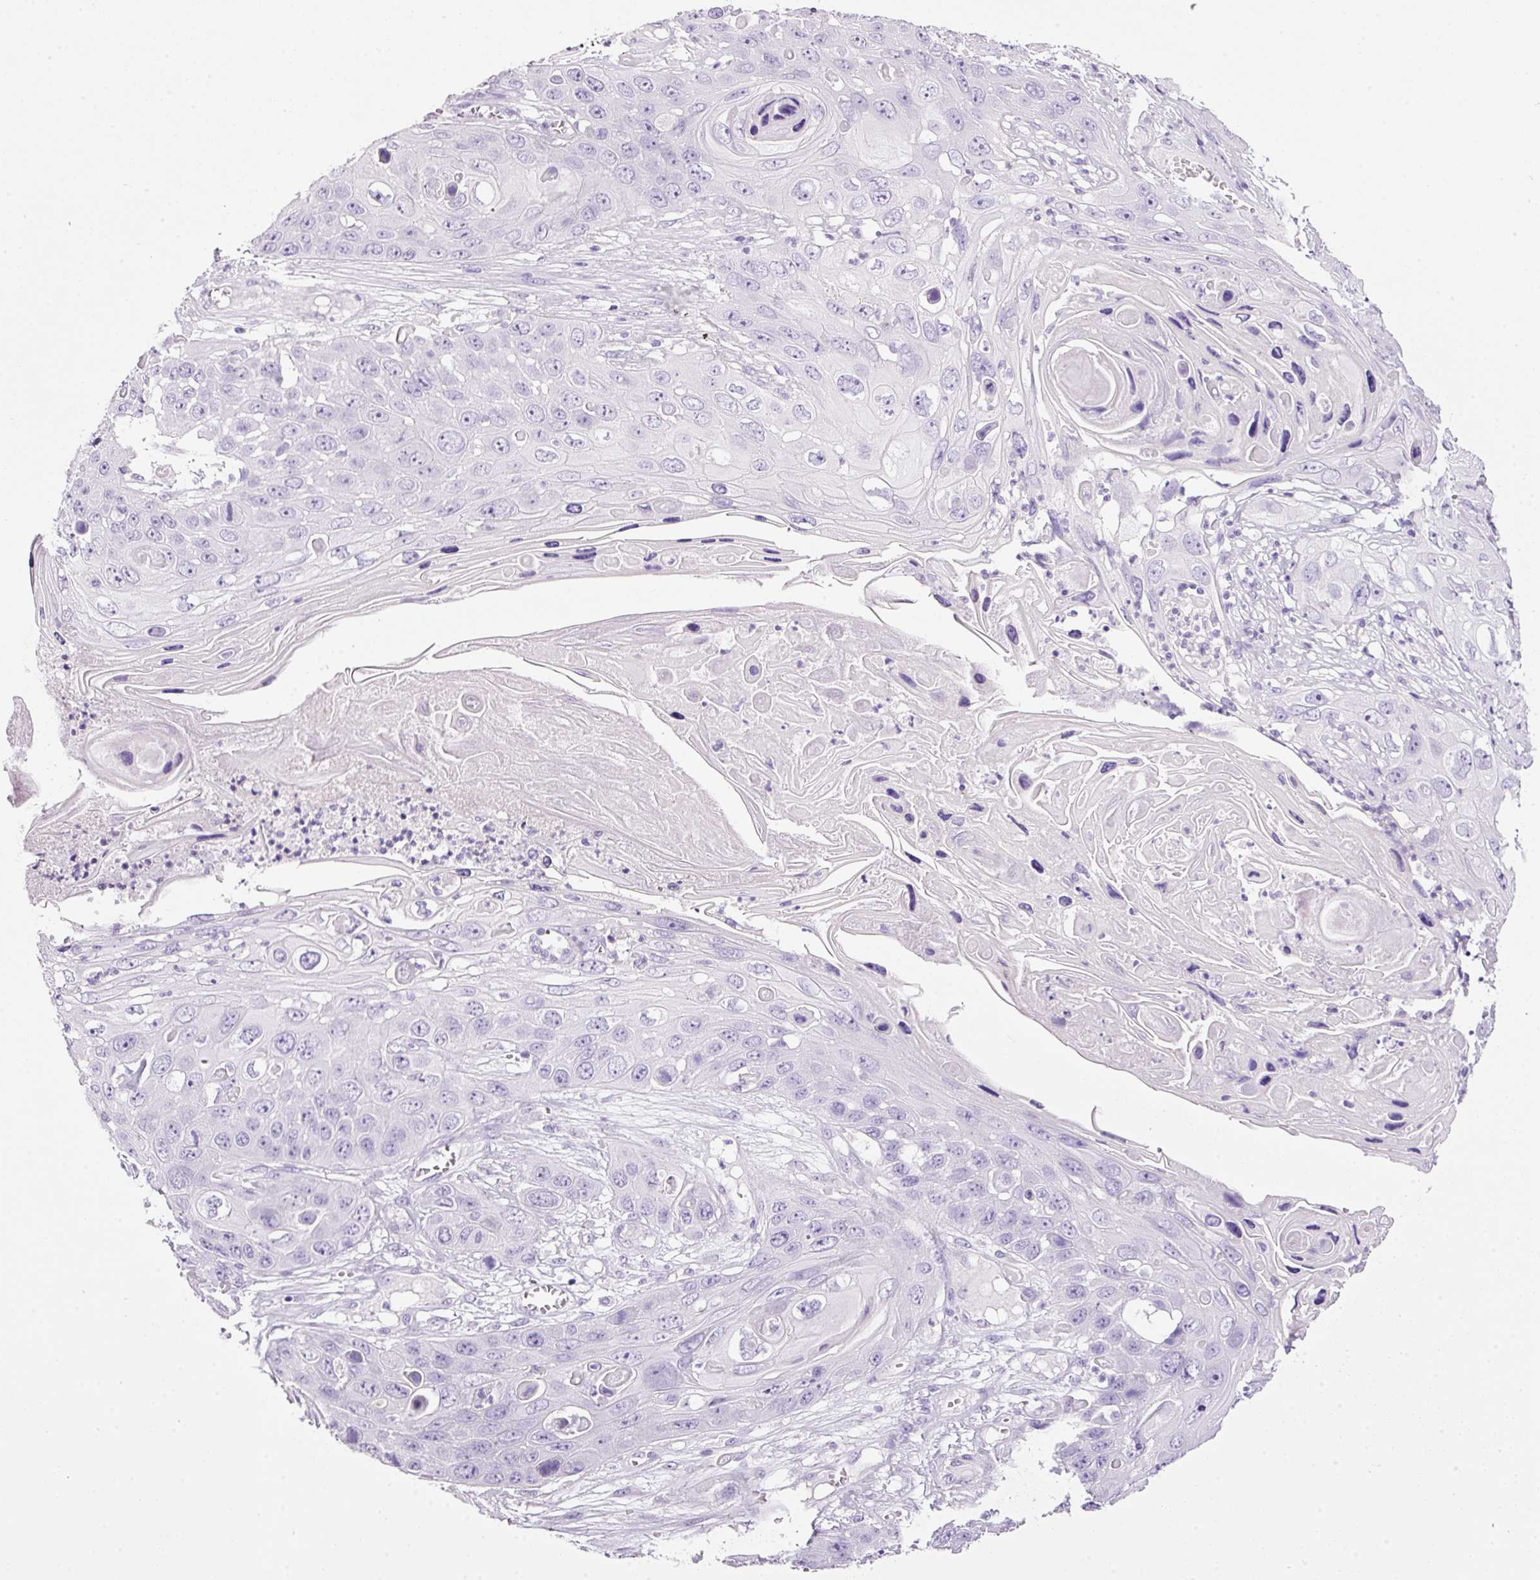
{"staining": {"intensity": "negative", "quantity": "none", "location": "none"}, "tissue": "skin cancer", "cell_type": "Tumor cells", "image_type": "cancer", "snomed": [{"axis": "morphology", "description": "Squamous cell carcinoma, NOS"}, {"axis": "topography", "description": "Skin"}], "caption": "Protein analysis of skin cancer demonstrates no significant staining in tumor cells.", "gene": "BSND", "patient": {"sex": "male", "age": 55}}